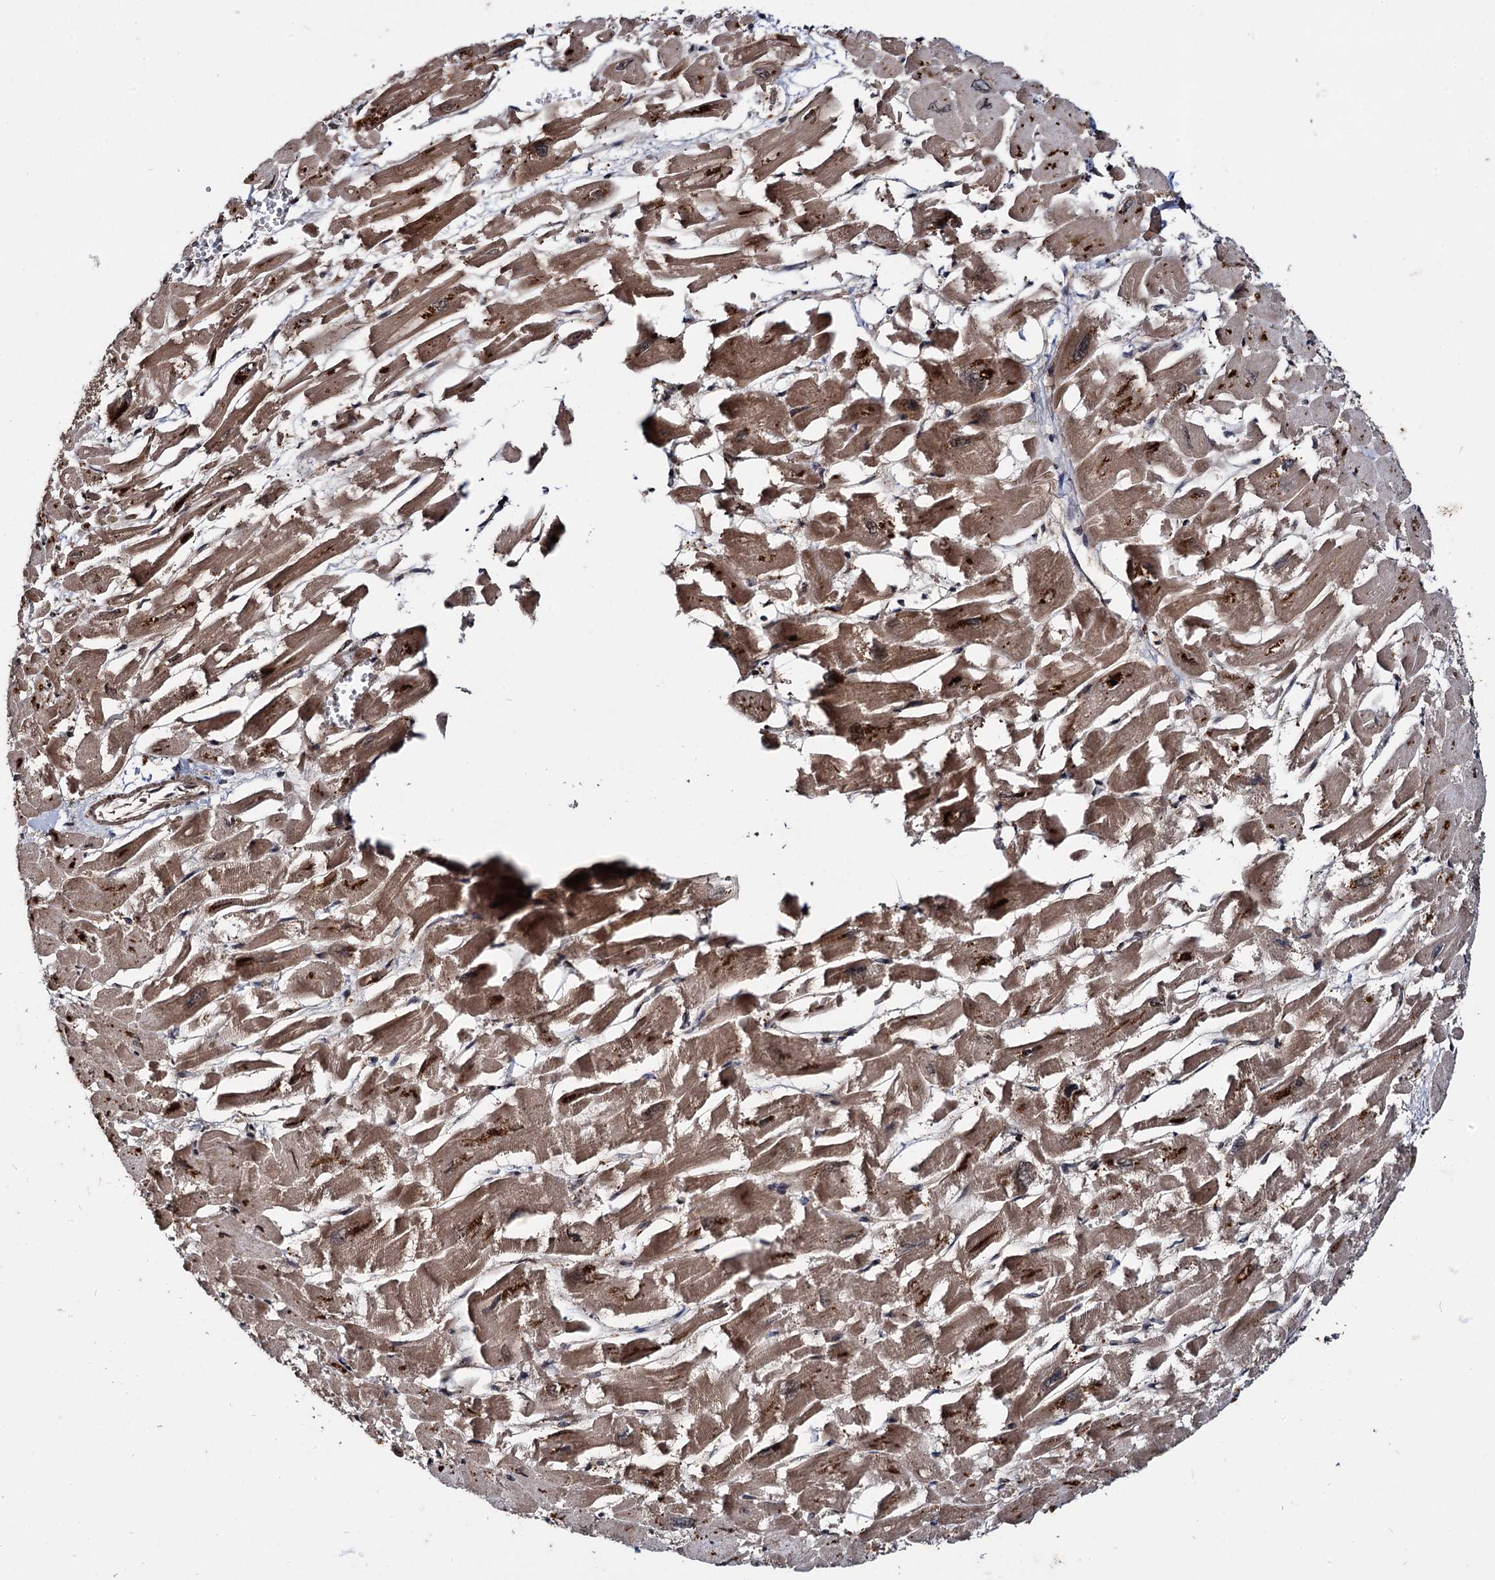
{"staining": {"intensity": "moderate", "quantity": ">75%", "location": "cytoplasmic/membranous"}, "tissue": "heart muscle", "cell_type": "Cardiomyocytes", "image_type": "normal", "snomed": [{"axis": "morphology", "description": "Normal tissue, NOS"}, {"axis": "topography", "description": "Heart"}], "caption": "A histopathology image of heart muscle stained for a protein shows moderate cytoplasmic/membranous brown staining in cardiomyocytes.", "gene": "CEP192", "patient": {"sex": "male", "age": 54}}